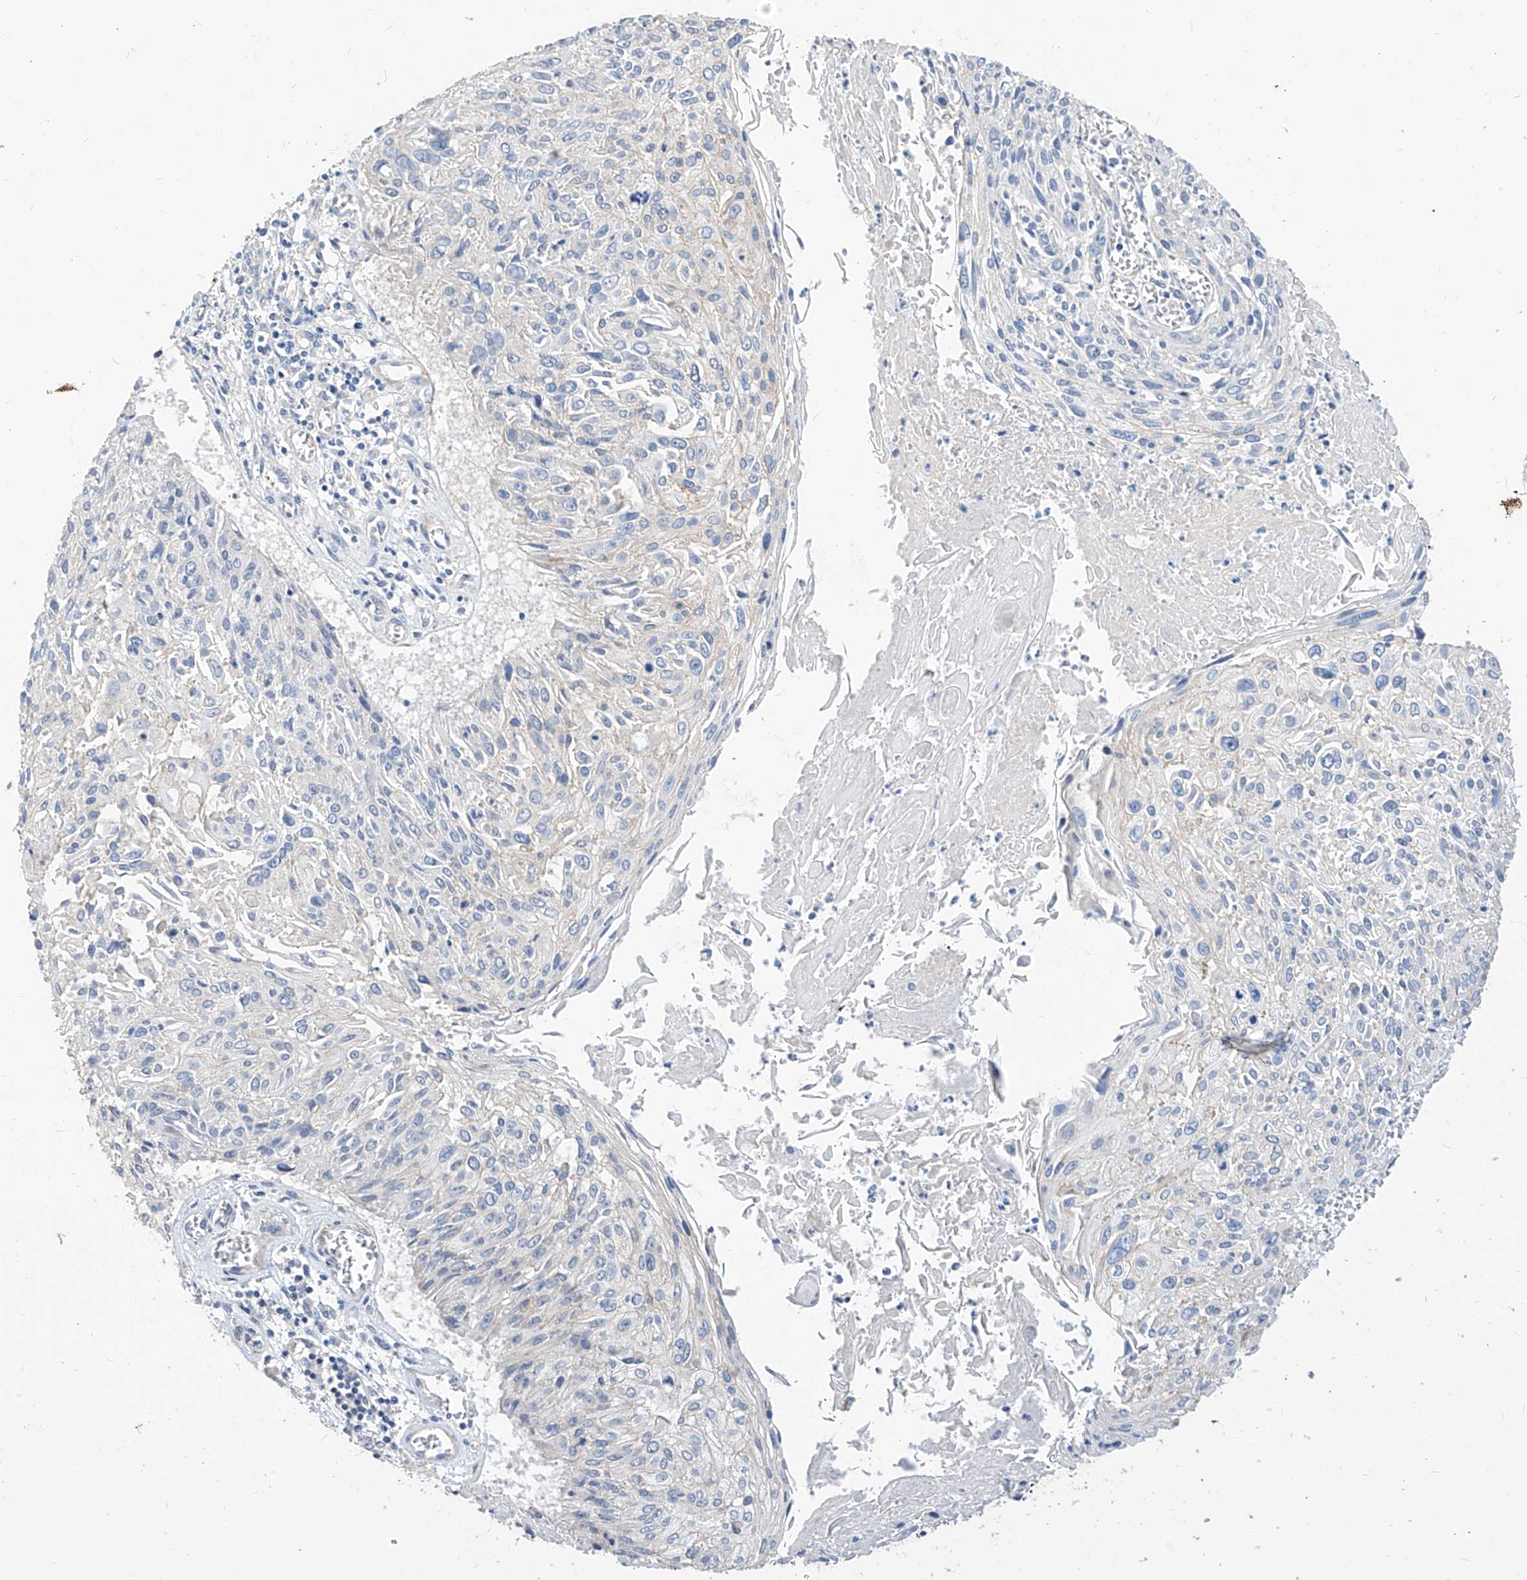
{"staining": {"intensity": "negative", "quantity": "none", "location": "none"}, "tissue": "cervical cancer", "cell_type": "Tumor cells", "image_type": "cancer", "snomed": [{"axis": "morphology", "description": "Squamous cell carcinoma, NOS"}, {"axis": "topography", "description": "Cervix"}], "caption": "High magnification brightfield microscopy of cervical cancer stained with DAB (3,3'-diaminobenzidine) (brown) and counterstained with hematoxylin (blue): tumor cells show no significant staining.", "gene": "SCGB2A1", "patient": {"sex": "female", "age": 51}}